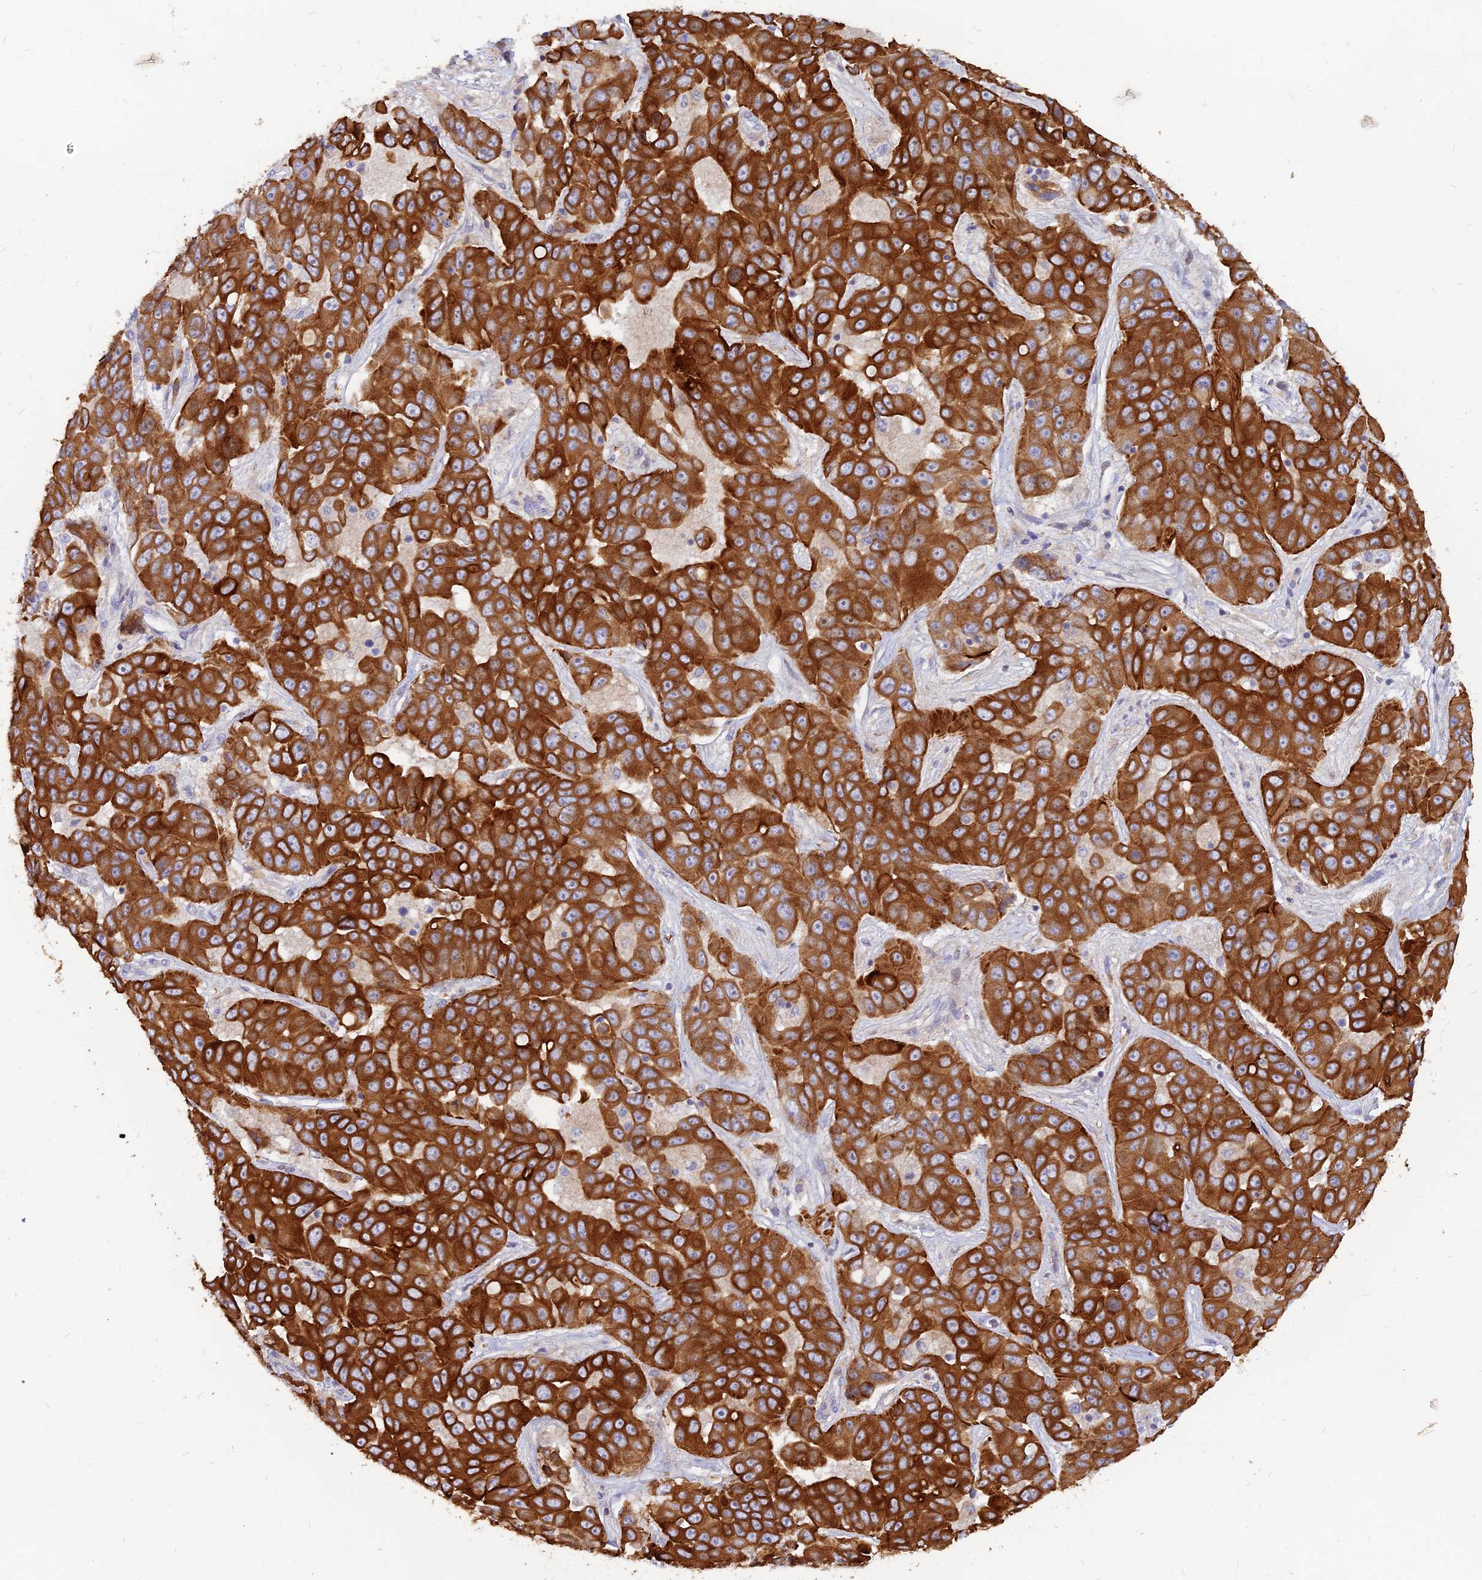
{"staining": {"intensity": "strong", "quantity": ">75%", "location": "cytoplasmic/membranous"}, "tissue": "liver cancer", "cell_type": "Tumor cells", "image_type": "cancer", "snomed": [{"axis": "morphology", "description": "Cholangiocarcinoma"}, {"axis": "topography", "description": "Liver"}], "caption": "Immunohistochemistry (IHC) histopathology image of neoplastic tissue: cholangiocarcinoma (liver) stained using immunohistochemistry displays high levels of strong protein expression localized specifically in the cytoplasmic/membranous of tumor cells, appearing as a cytoplasmic/membranous brown color.", "gene": "DENND2D", "patient": {"sex": "female", "age": 52}}